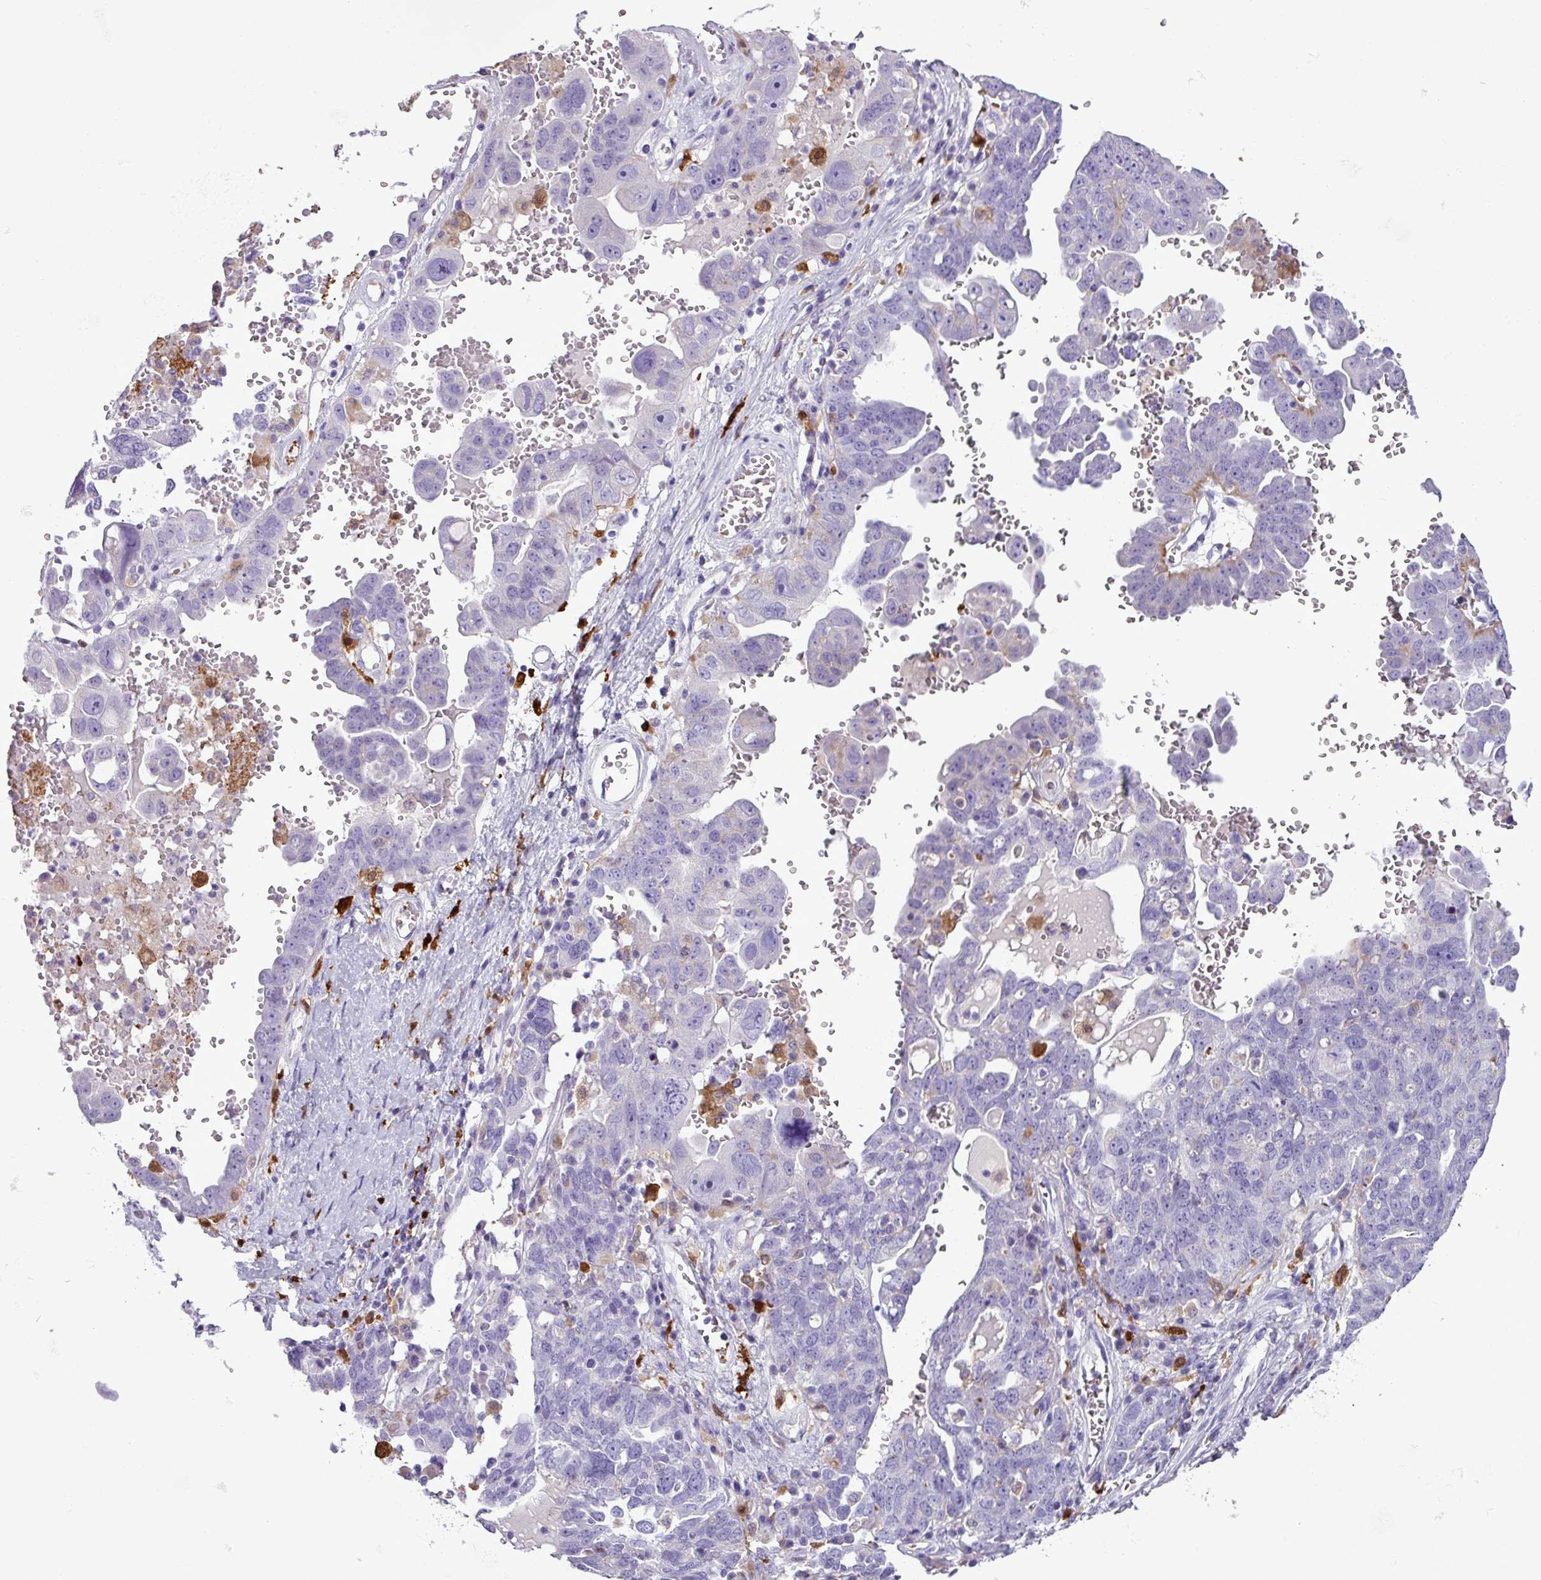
{"staining": {"intensity": "negative", "quantity": "none", "location": "none"}, "tissue": "ovarian cancer", "cell_type": "Tumor cells", "image_type": "cancer", "snomed": [{"axis": "morphology", "description": "Carcinoma, endometroid"}, {"axis": "topography", "description": "Ovary"}], "caption": "This is a photomicrograph of IHC staining of ovarian cancer (endometroid carcinoma), which shows no staining in tumor cells.", "gene": "TMEM200C", "patient": {"sex": "female", "age": 62}}